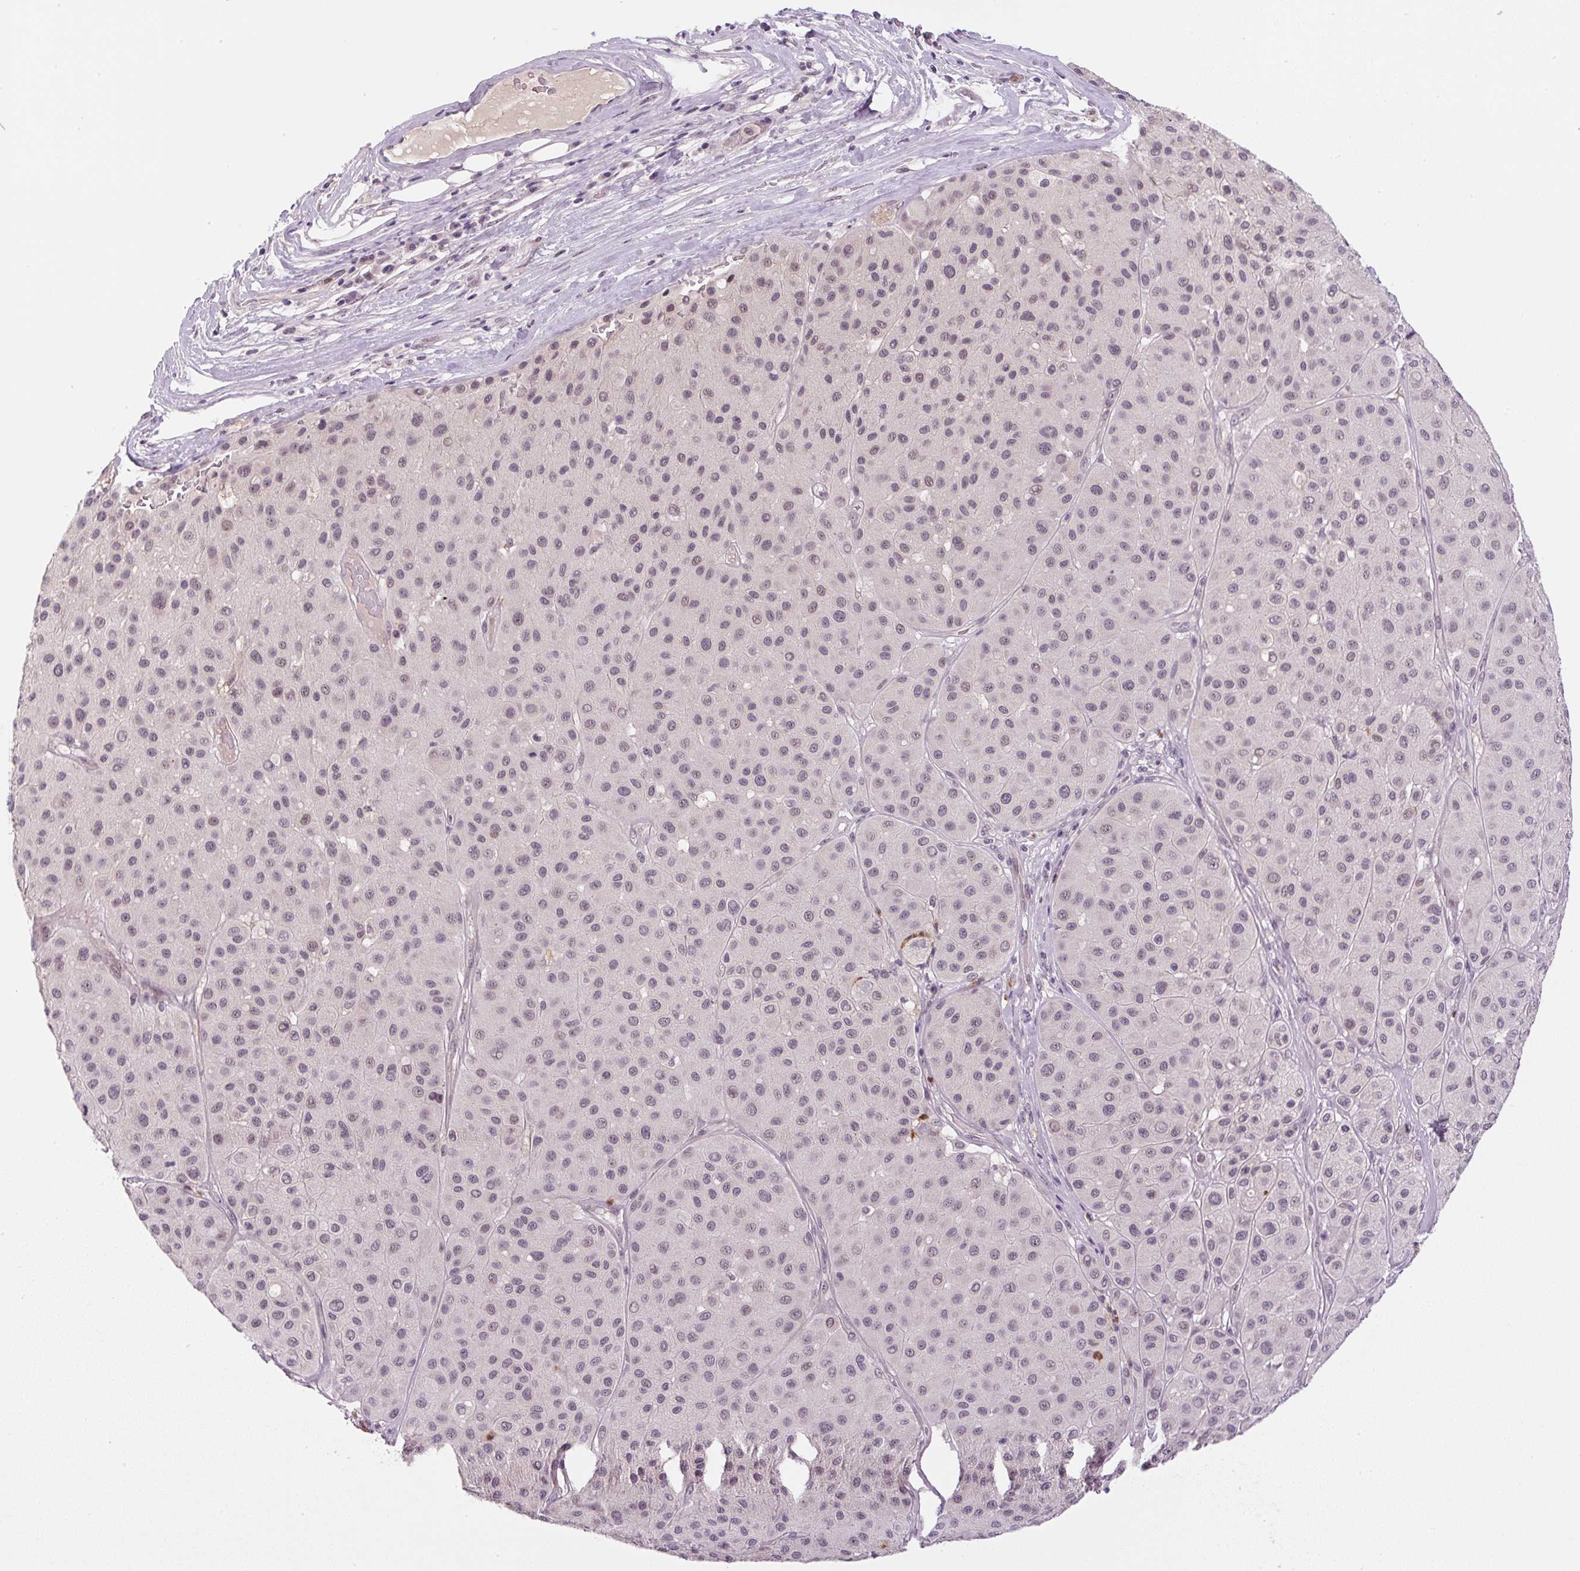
{"staining": {"intensity": "negative", "quantity": "none", "location": "none"}, "tissue": "melanoma", "cell_type": "Tumor cells", "image_type": "cancer", "snomed": [{"axis": "morphology", "description": "Malignant melanoma, Metastatic site"}, {"axis": "topography", "description": "Smooth muscle"}], "caption": "Protein analysis of malignant melanoma (metastatic site) shows no significant expression in tumor cells.", "gene": "SGF29", "patient": {"sex": "male", "age": 41}}